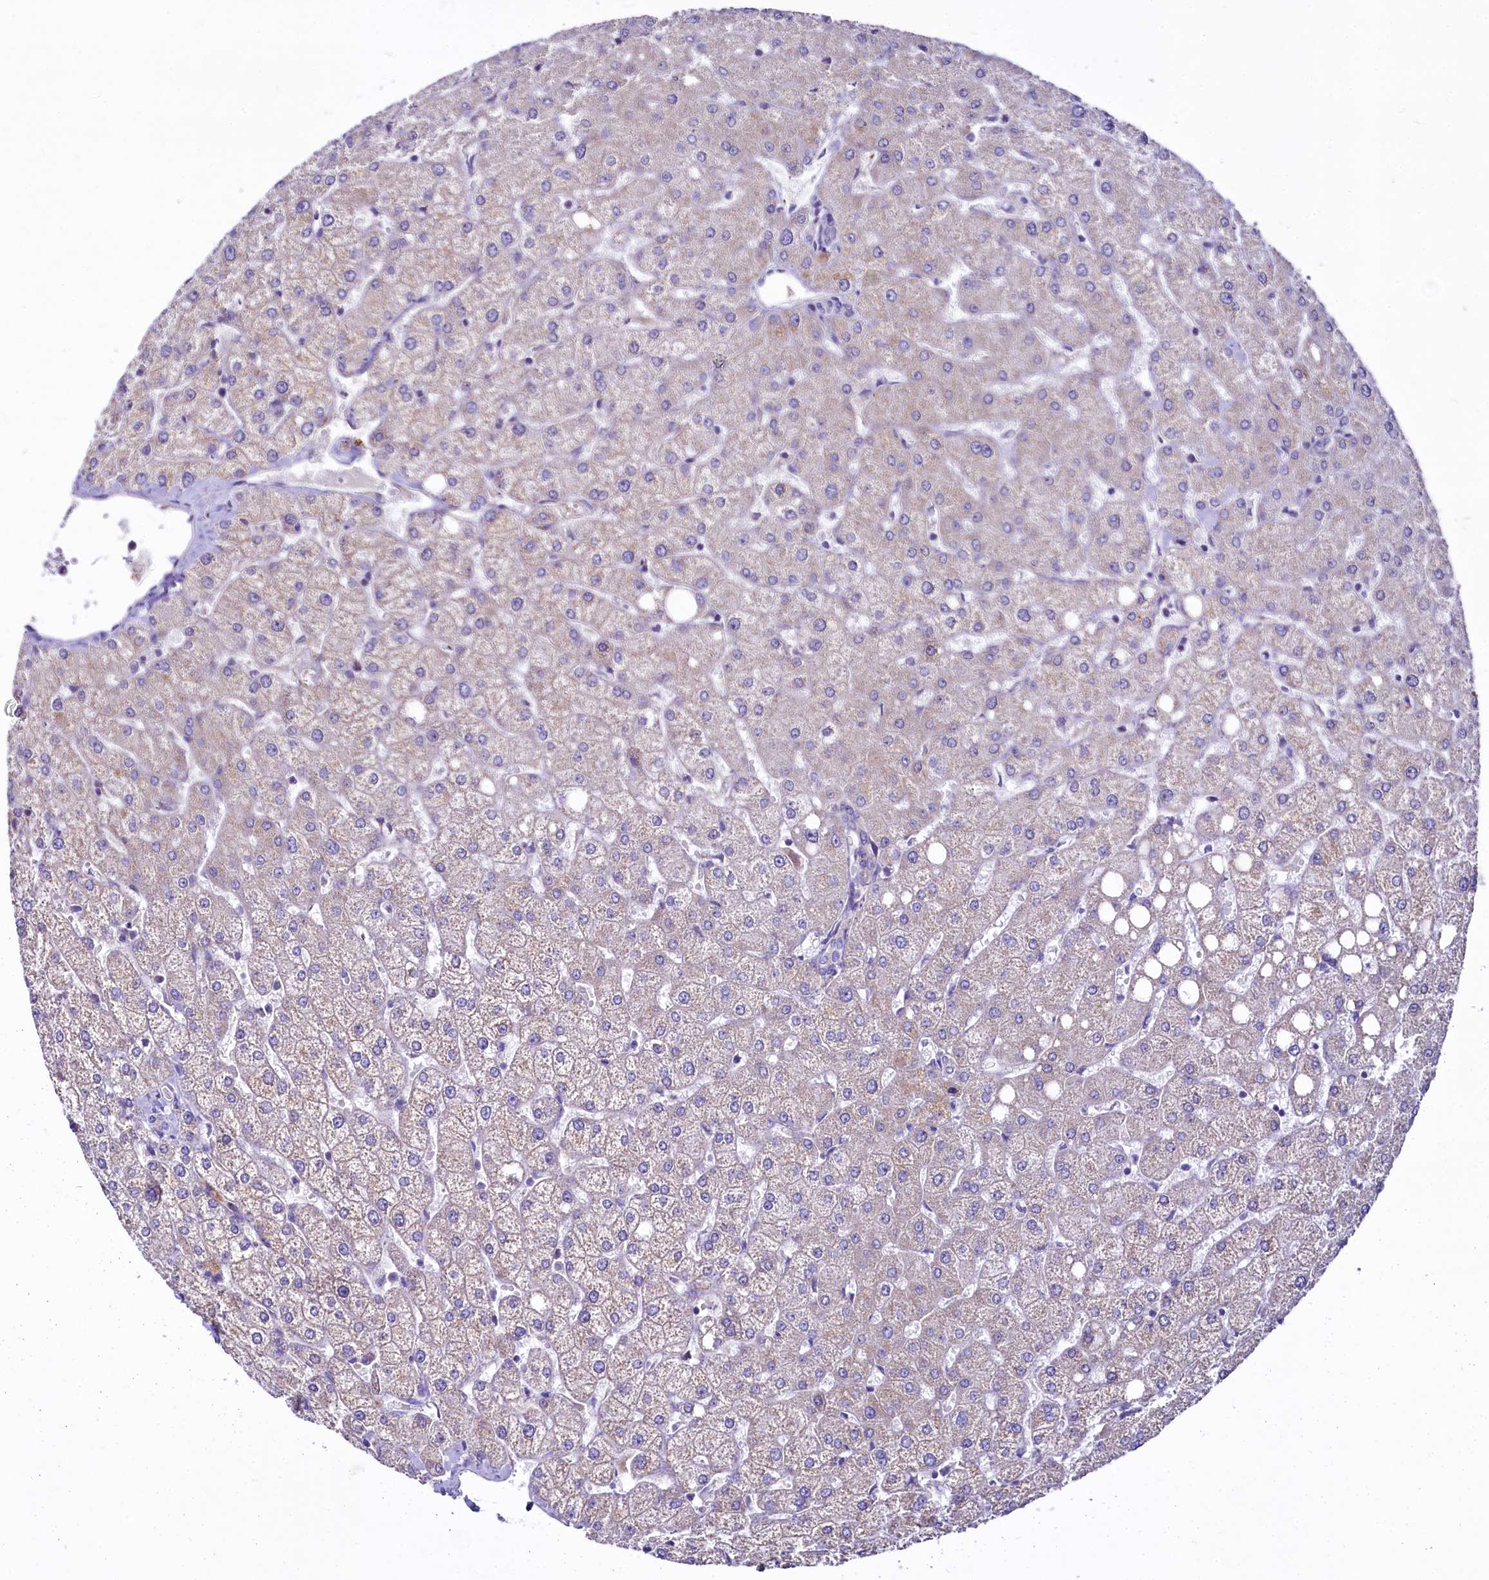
{"staining": {"intensity": "negative", "quantity": "none", "location": "none"}, "tissue": "liver", "cell_type": "Cholangiocytes", "image_type": "normal", "snomed": [{"axis": "morphology", "description": "Normal tissue, NOS"}, {"axis": "topography", "description": "Liver"}], "caption": "DAB immunohistochemical staining of unremarkable human liver exhibits no significant staining in cholangiocytes. The staining was performed using DAB to visualize the protein expression in brown, while the nuclei were stained in blue with hematoxylin (Magnification: 20x).", "gene": "MRPL57", "patient": {"sex": "female", "age": 54}}